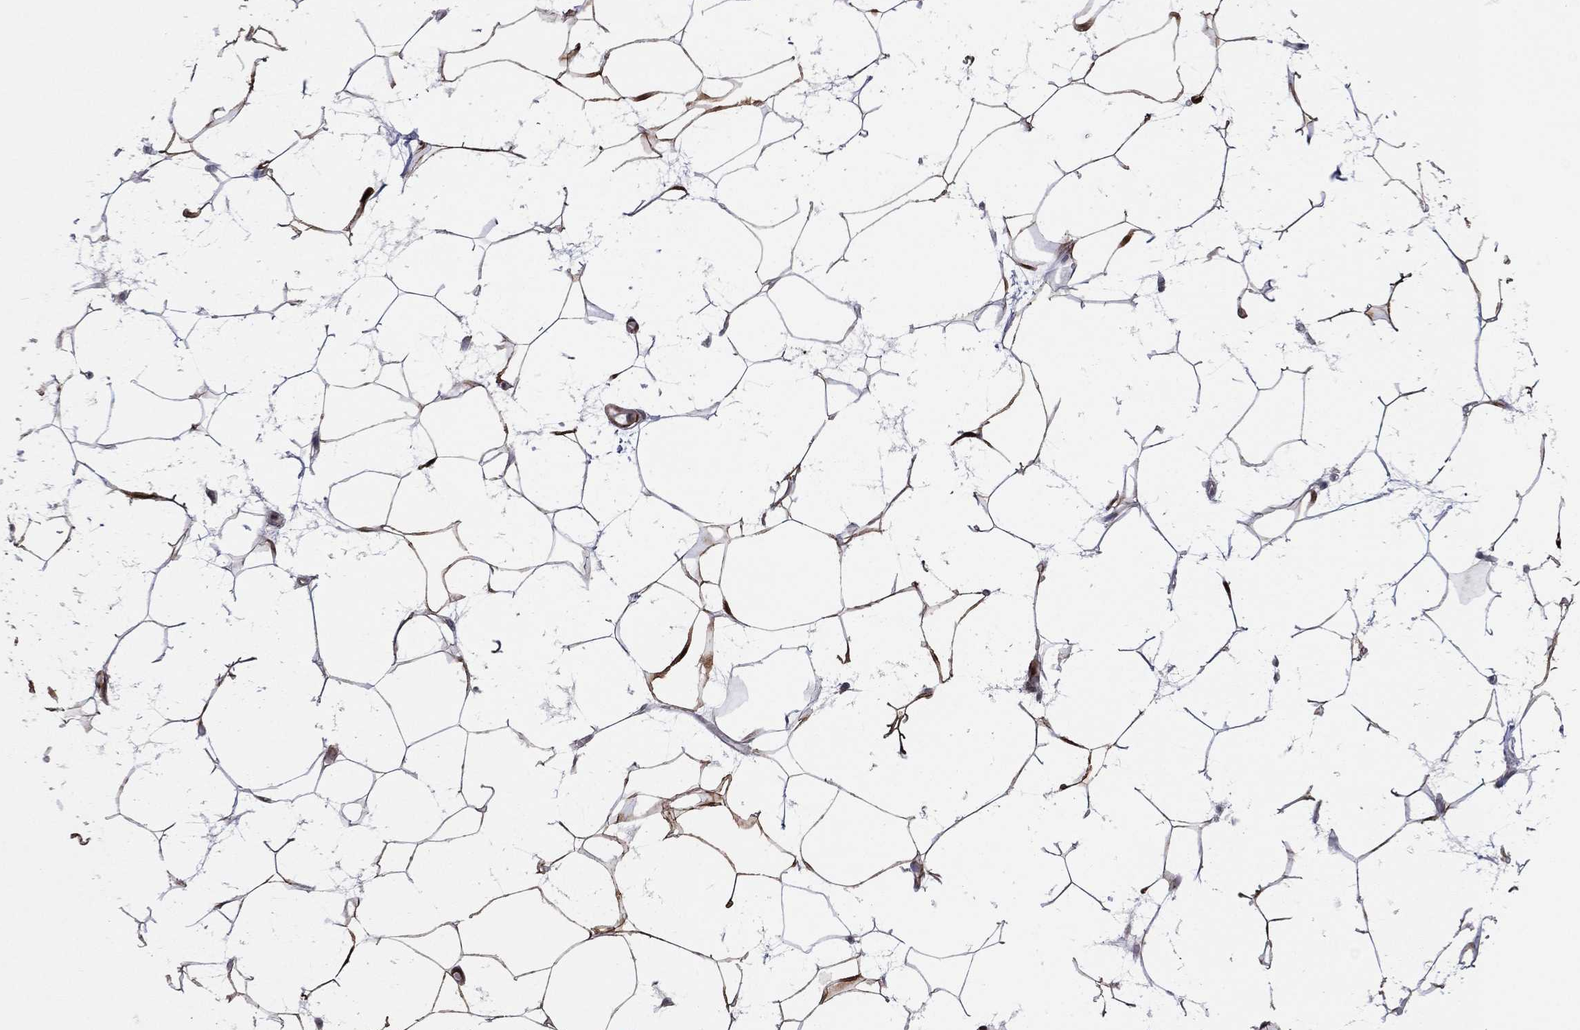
{"staining": {"intensity": "strong", "quantity": "25%-75%", "location": "nuclear"}, "tissue": "adipose tissue", "cell_type": "Adipocytes", "image_type": "normal", "snomed": [{"axis": "morphology", "description": "Normal tissue, NOS"}, {"axis": "topography", "description": "Breast"}], "caption": "Adipose tissue stained for a protein reveals strong nuclear positivity in adipocytes. (DAB (3,3'-diaminobenzidine) IHC with brightfield microscopy, high magnification).", "gene": "SNCG", "patient": {"sex": "female", "age": 49}}